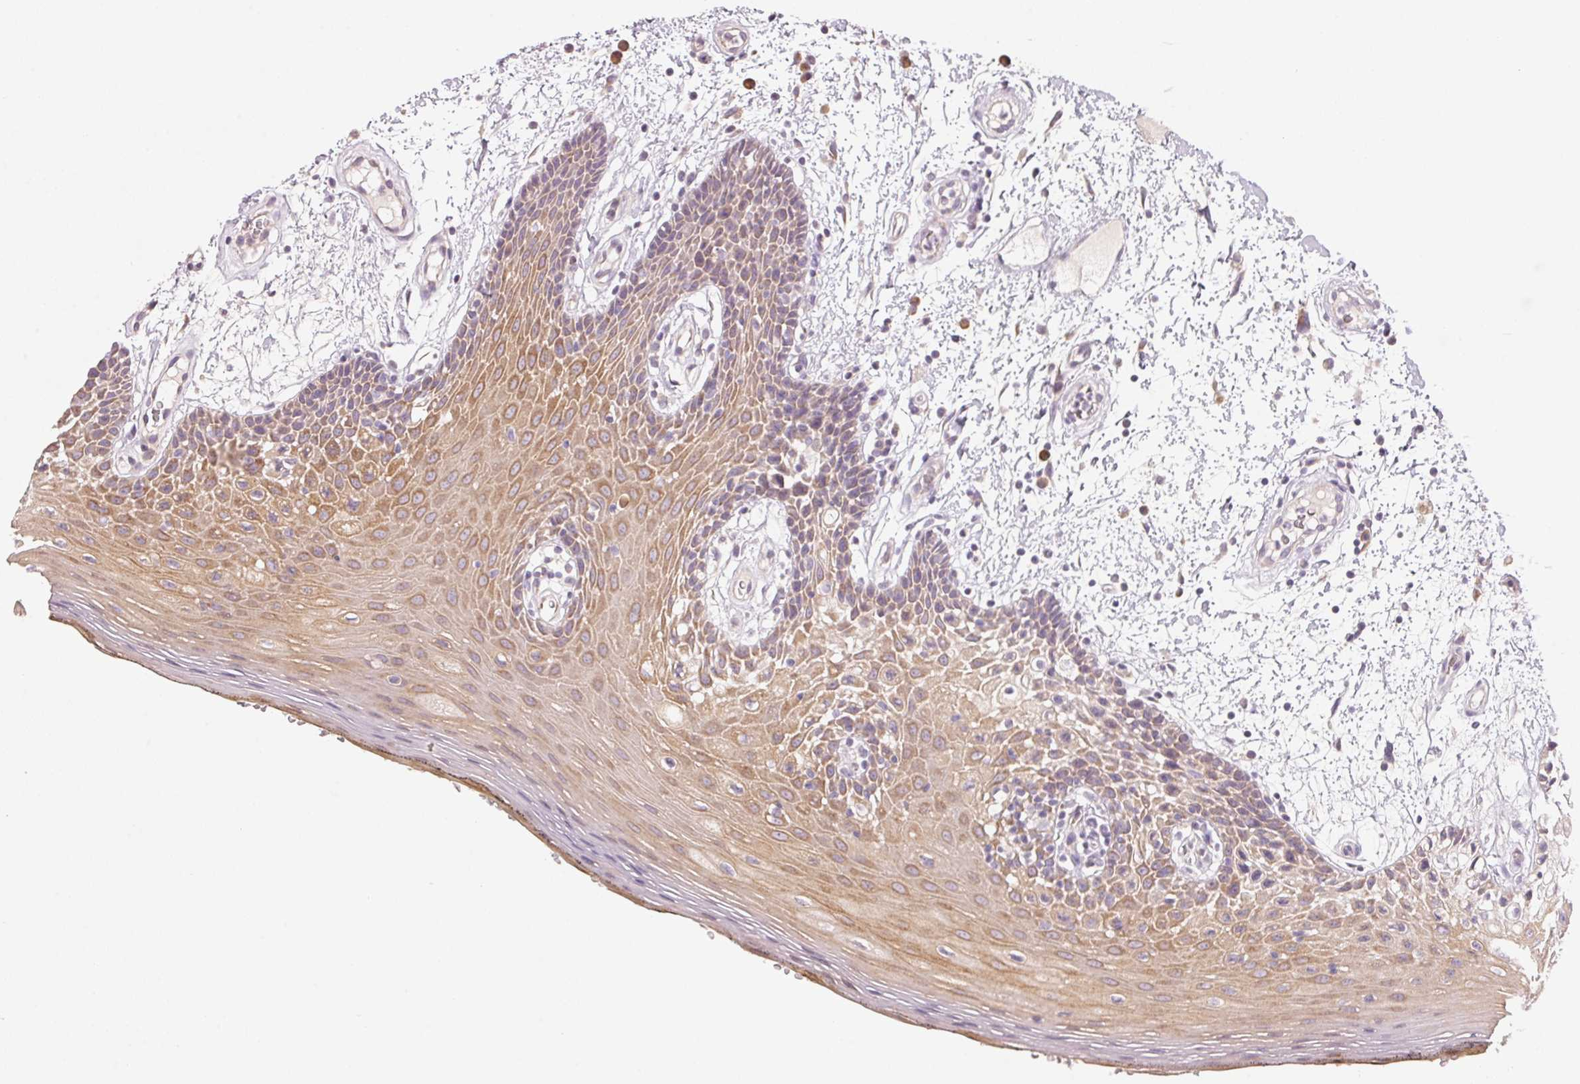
{"staining": {"intensity": "moderate", "quantity": ">75%", "location": "cytoplasmic/membranous"}, "tissue": "oral mucosa", "cell_type": "Squamous epithelial cells", "image_type": "normal", "snomed": [{"axis": "morphology", "description": "Normal tissue, NOS"}, {"axis": "morphology", "description": "Squamous cell carcinoma, NOS"}, {"axis": "topography", "description": "Oral tissue"}, {"axis": "topography", "description": "Head-Neck"}], "caption": "IHC photomicrograph of unremarkable human oral mucosa stained for a protein (brown), which displays medium levels of moderate cytoplasmic/membranous expression in approximately >75% of squamous epithelial cells.", "gene": "BLOC1S2", "patient": {"sex": "male", "age": 52}}